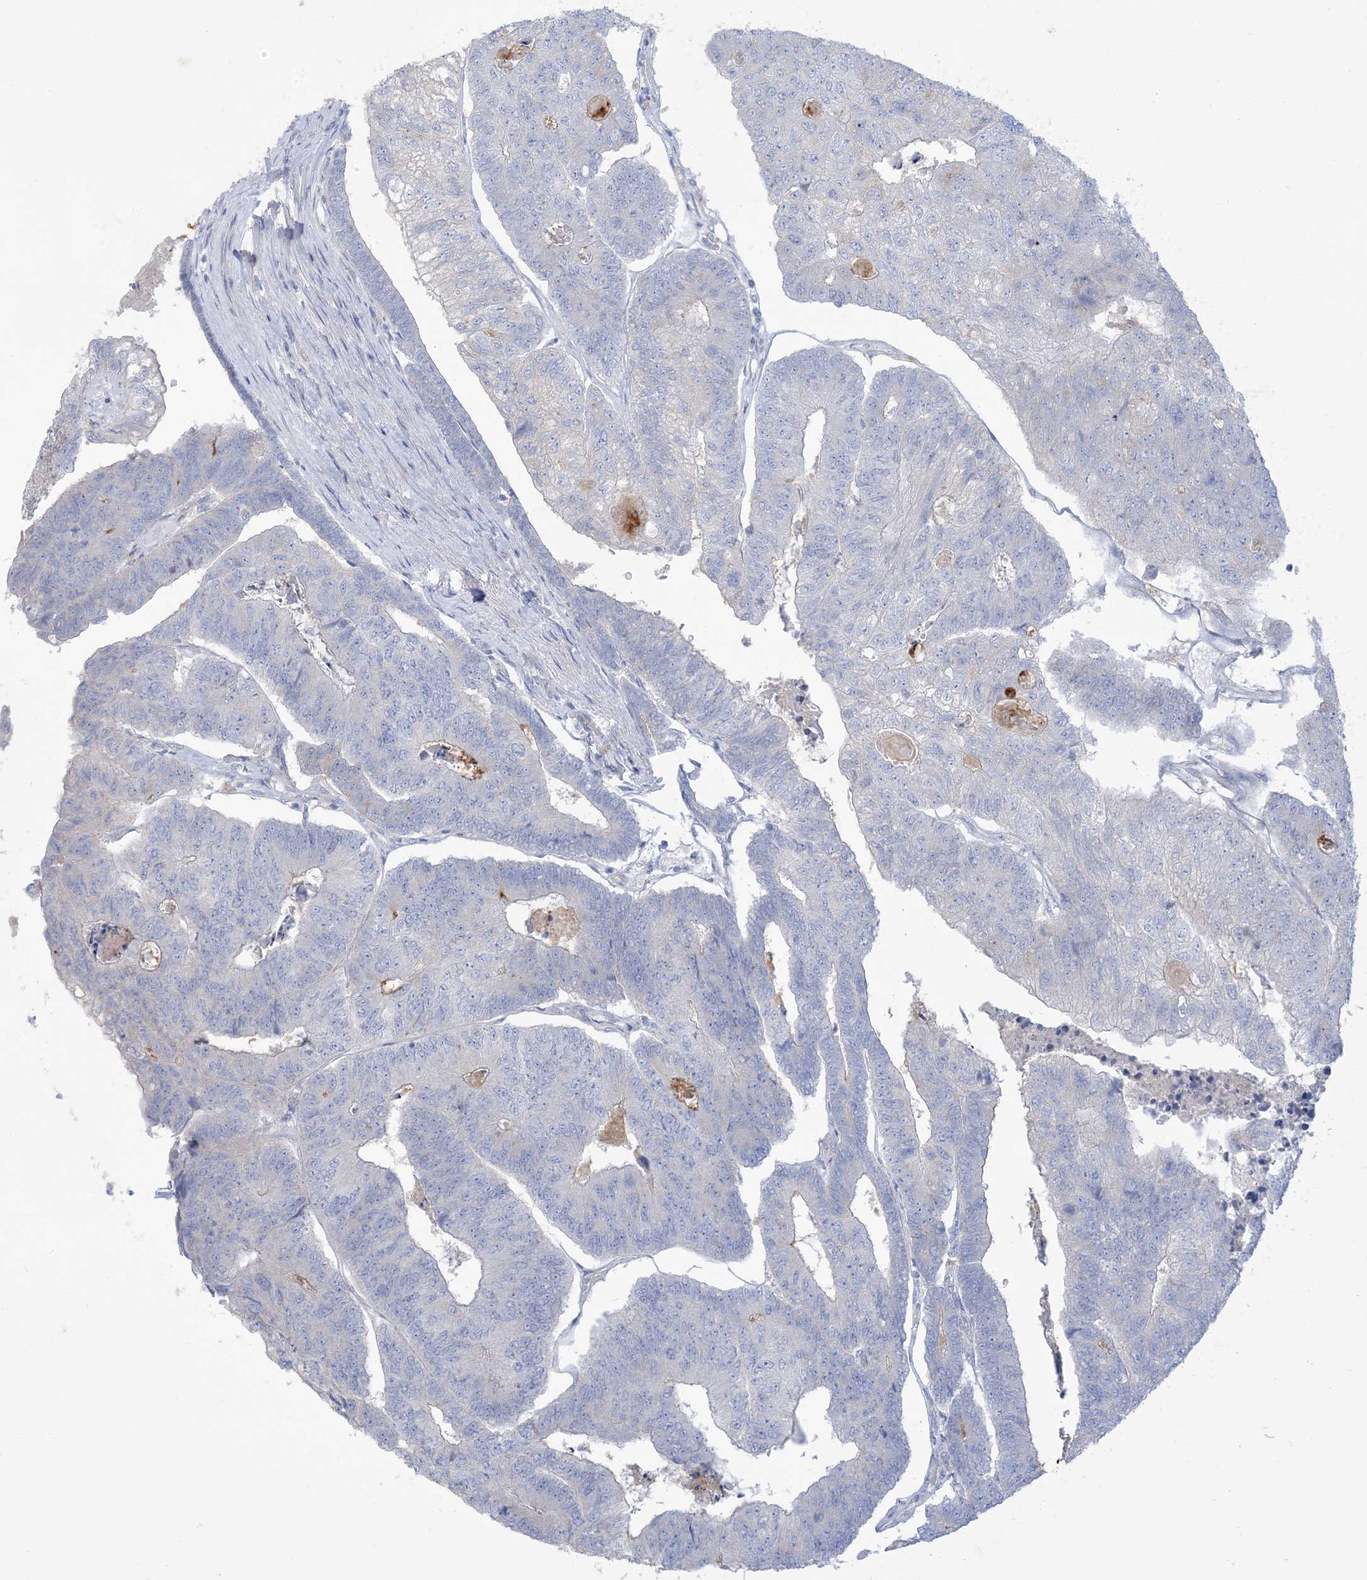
{"staining": {"intensity": "negative", "quantity": "none", "location": "none"}, "tissue": "colorectal cancer", "cell_type": "Tumor cells", "image_type": "cancer", "snomed": [{"axis": "morphology", "description": "Adenocarcinoma, NOS"}, {"axis": "topography", "description": "Colon"}], "caption": "An image of colorectal cancer stained for a protein shows no brown staining in tumor cells. The staining was performed using DAB to visualize the protein expression in brown, while the nuclei were stained in blue with hematoxylin (Magnification: 20x).", "gene": "MTHFD2L", "patient": {"sex": "female", "age": 67}}